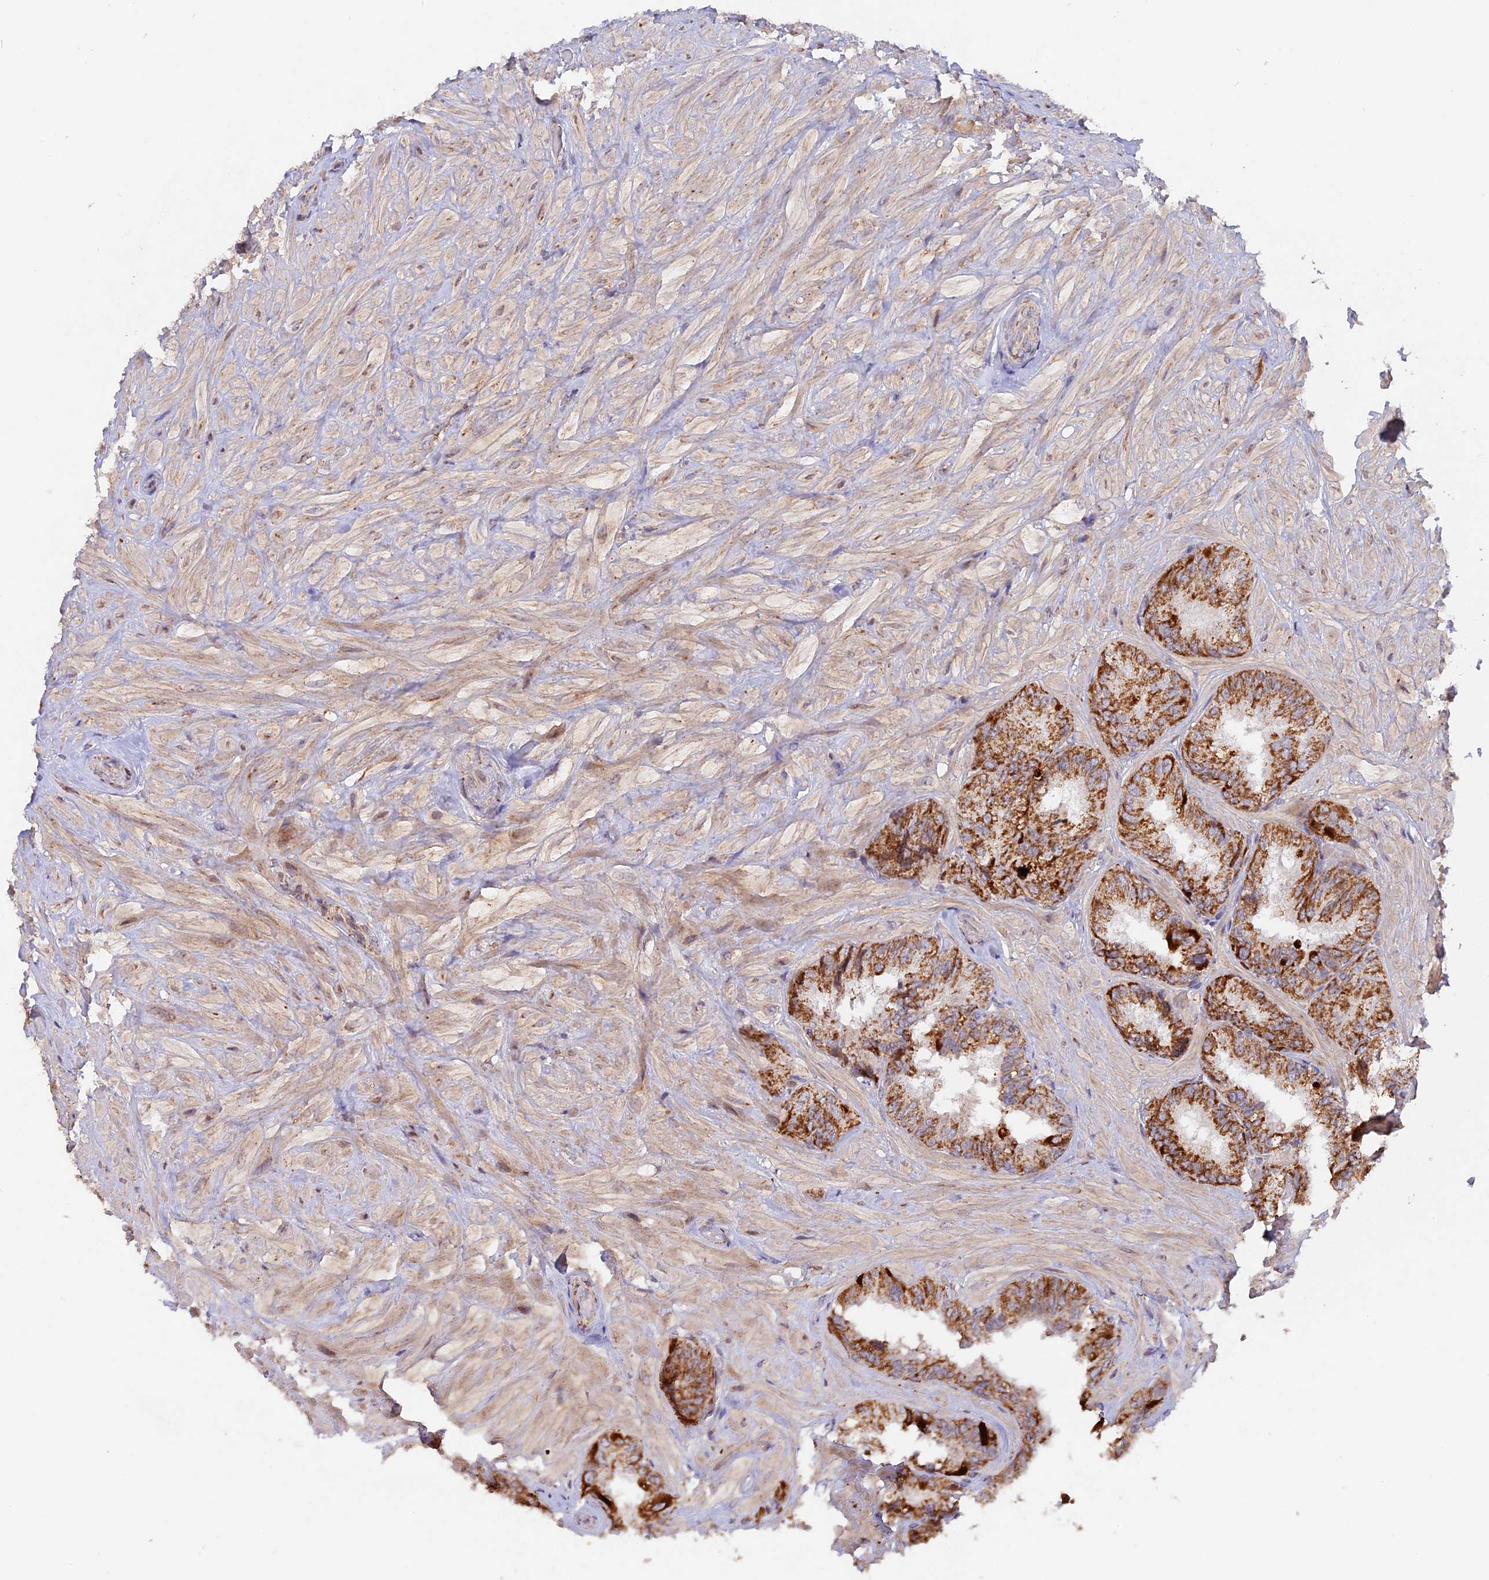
{"staining": {"intensity": "strong", "quantity": "25%-75%", "location": "cytoplasmic/membranous"}, "tissue": "seminal vesicle", "cell_type": "Glandular cells", "image_type": "normal", "snomed": [{"axis": "morphology", "description": "Normal tissue, NOS"}, {"axis": "topography", "description": "Prostate and seminal vesicle, NOS"}, {"axis": "topography", "description": "Prostate"}, {"axis": "topography", "description": "Seminal veicle"}], "caption": "Immunohistochemical staining of unremarkable human seminal vesicle exhibits high levels of strong cytoplasmic/membranous staining in about 25%-75% of glandular cells. The staining is performed using DAB brown chromogen to label protein expression. The nuclei are counter-stained blue using hematoxylin.", "gene": "MPV17L", "patient": {"sex": "male", "age": 67}}